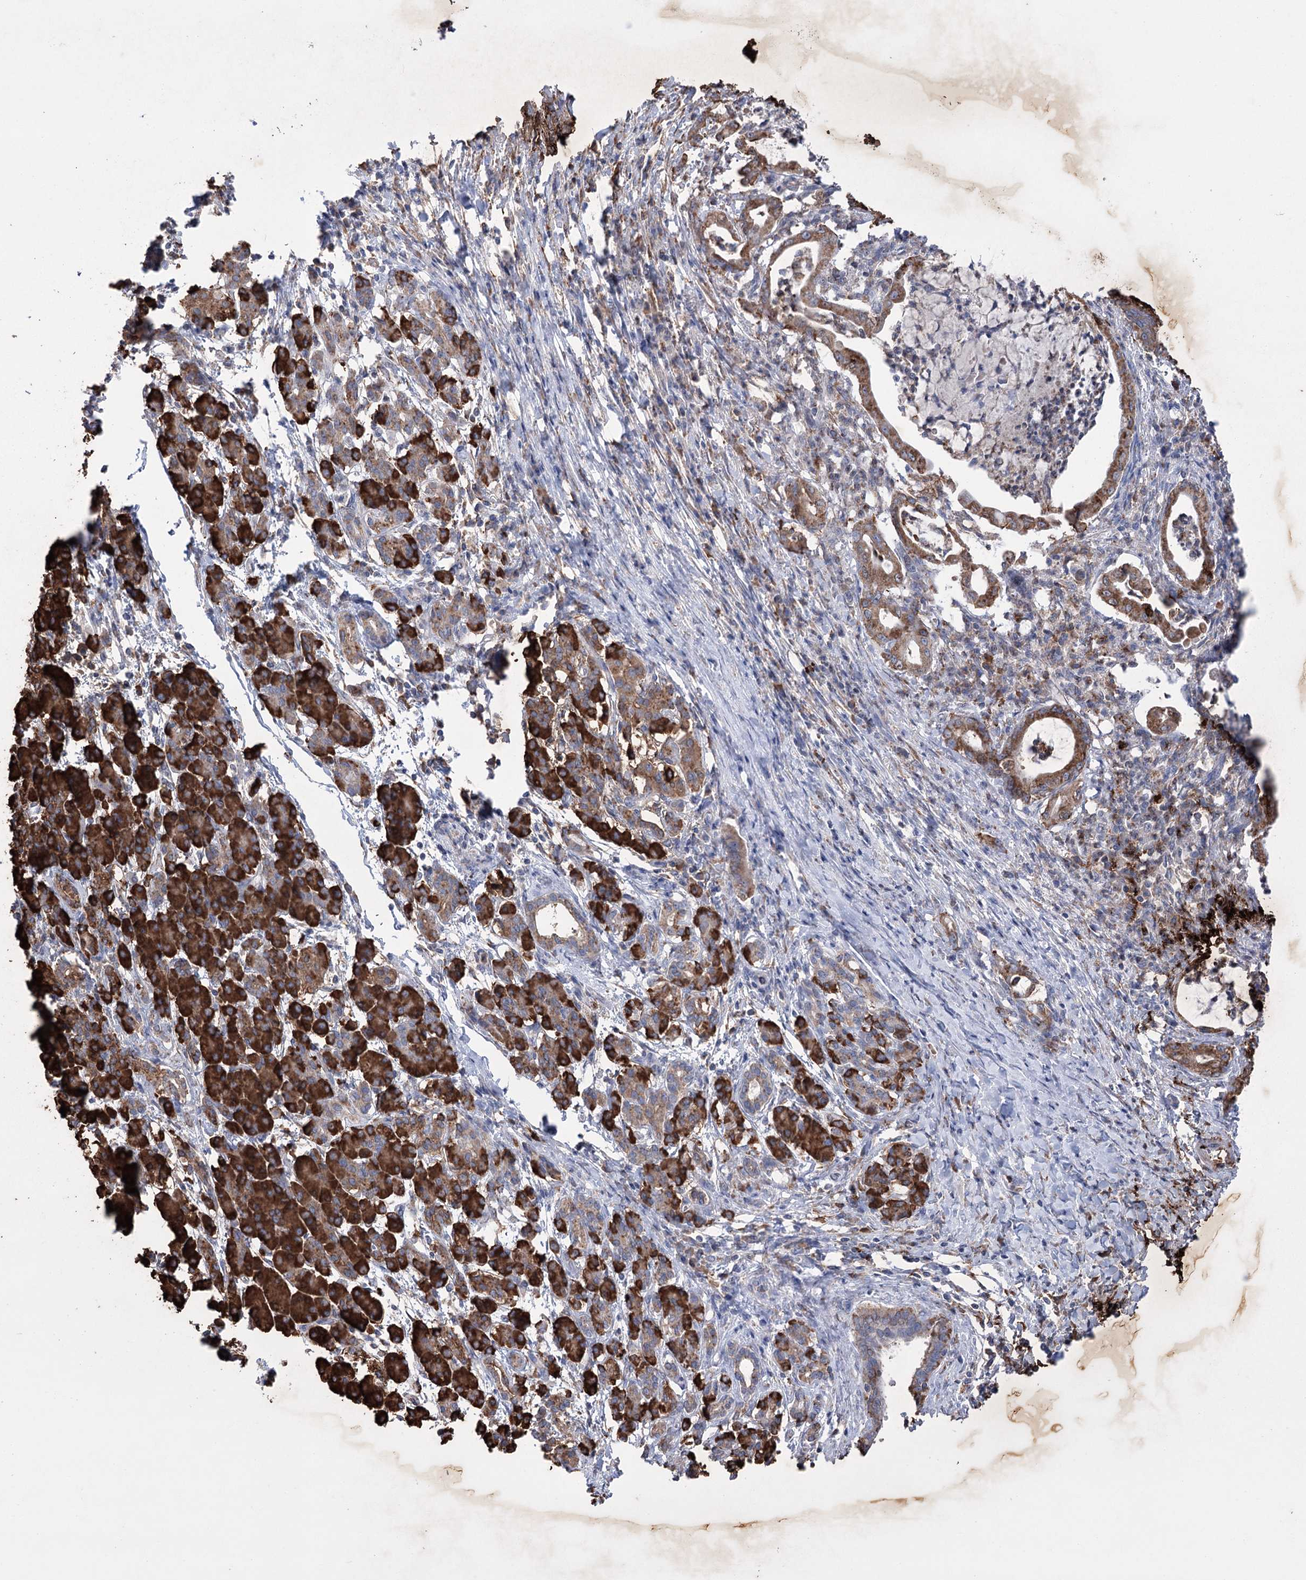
{"staining": {"intensity": "strong", "quantity": ">75%", "location": "cytoplasmic/membranous"}, "tissue": "pancreatic cancer", "cell_type": "Tumor cells", "image_type": "cancer", "snomed": [{"axis": "morphology", "description": "Adenocarcinoma, NOS"}, {"axis": "topography", "description": "Pancreas"}], "caption": "A high amount of strong cytoplasmic/membranous expression is present in approximately >75% of tumor cells in pancreatic adenocarcinoma tissue.", "gene": "TRIM71", "patient": {"sex": "female", "age": 55}}